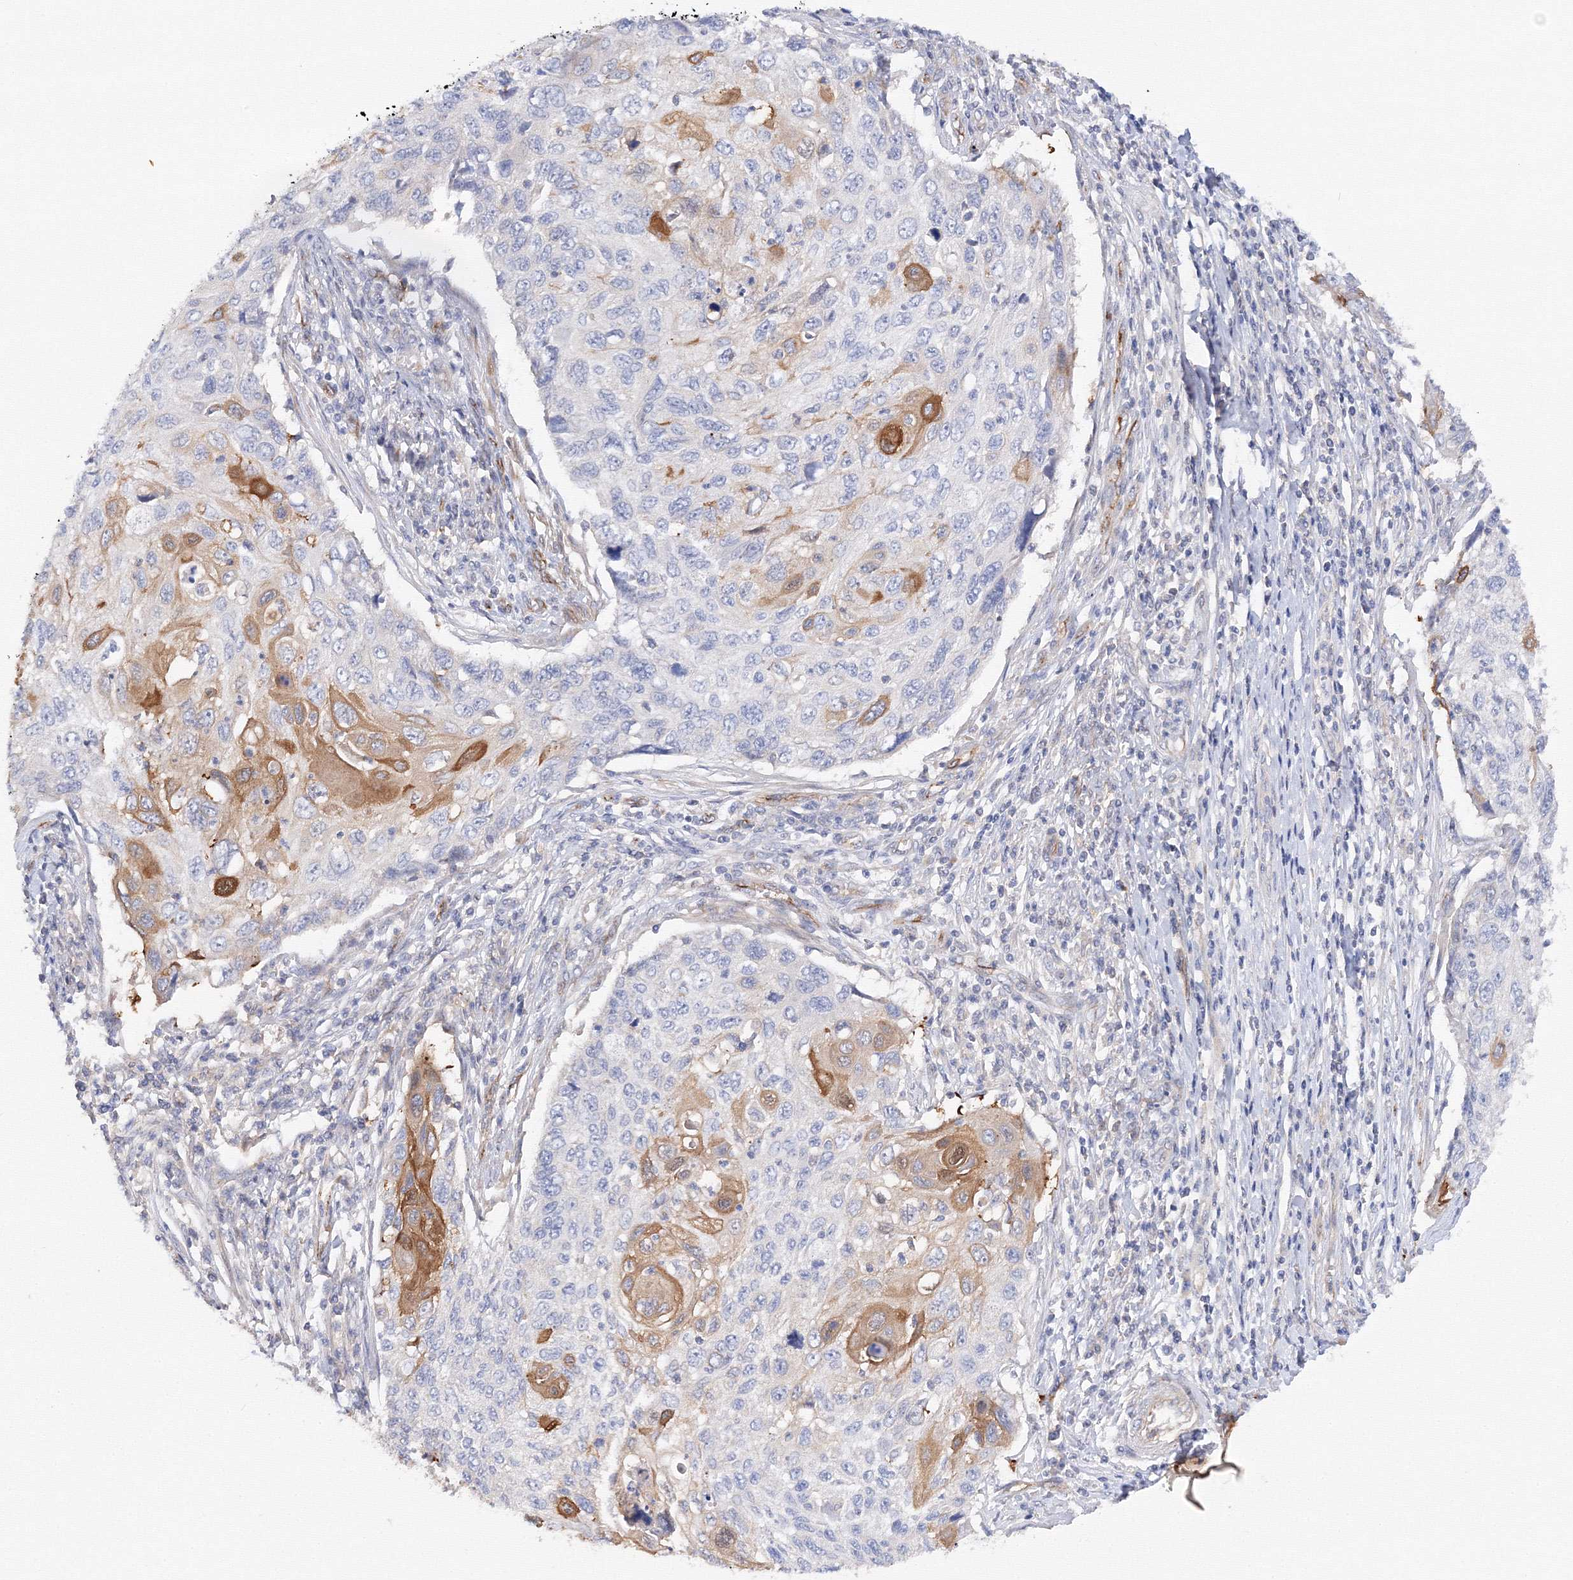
{"staining": {"intensity": "moderate", "quantity": "<25%", "location": "cytoplasmic/membranous"}, "tissue": "cervical cancer", "cell_type": "Tumor cells", "image_type": "cancer", "snomed": [{"axis": "morphology", "description": "Squamous cell carcinoma, NOS"}, {"axis": "topography", "description": "Cervix"}], "caption": "Protein analysis of squamous cell carcinoma (cervical) tissue displays moderate cytoplasmic/membranous positivity in approximately <25% of tumor cells.", "gene": "DIS3L2", "patient": {"sex": "female", "age": 70}}